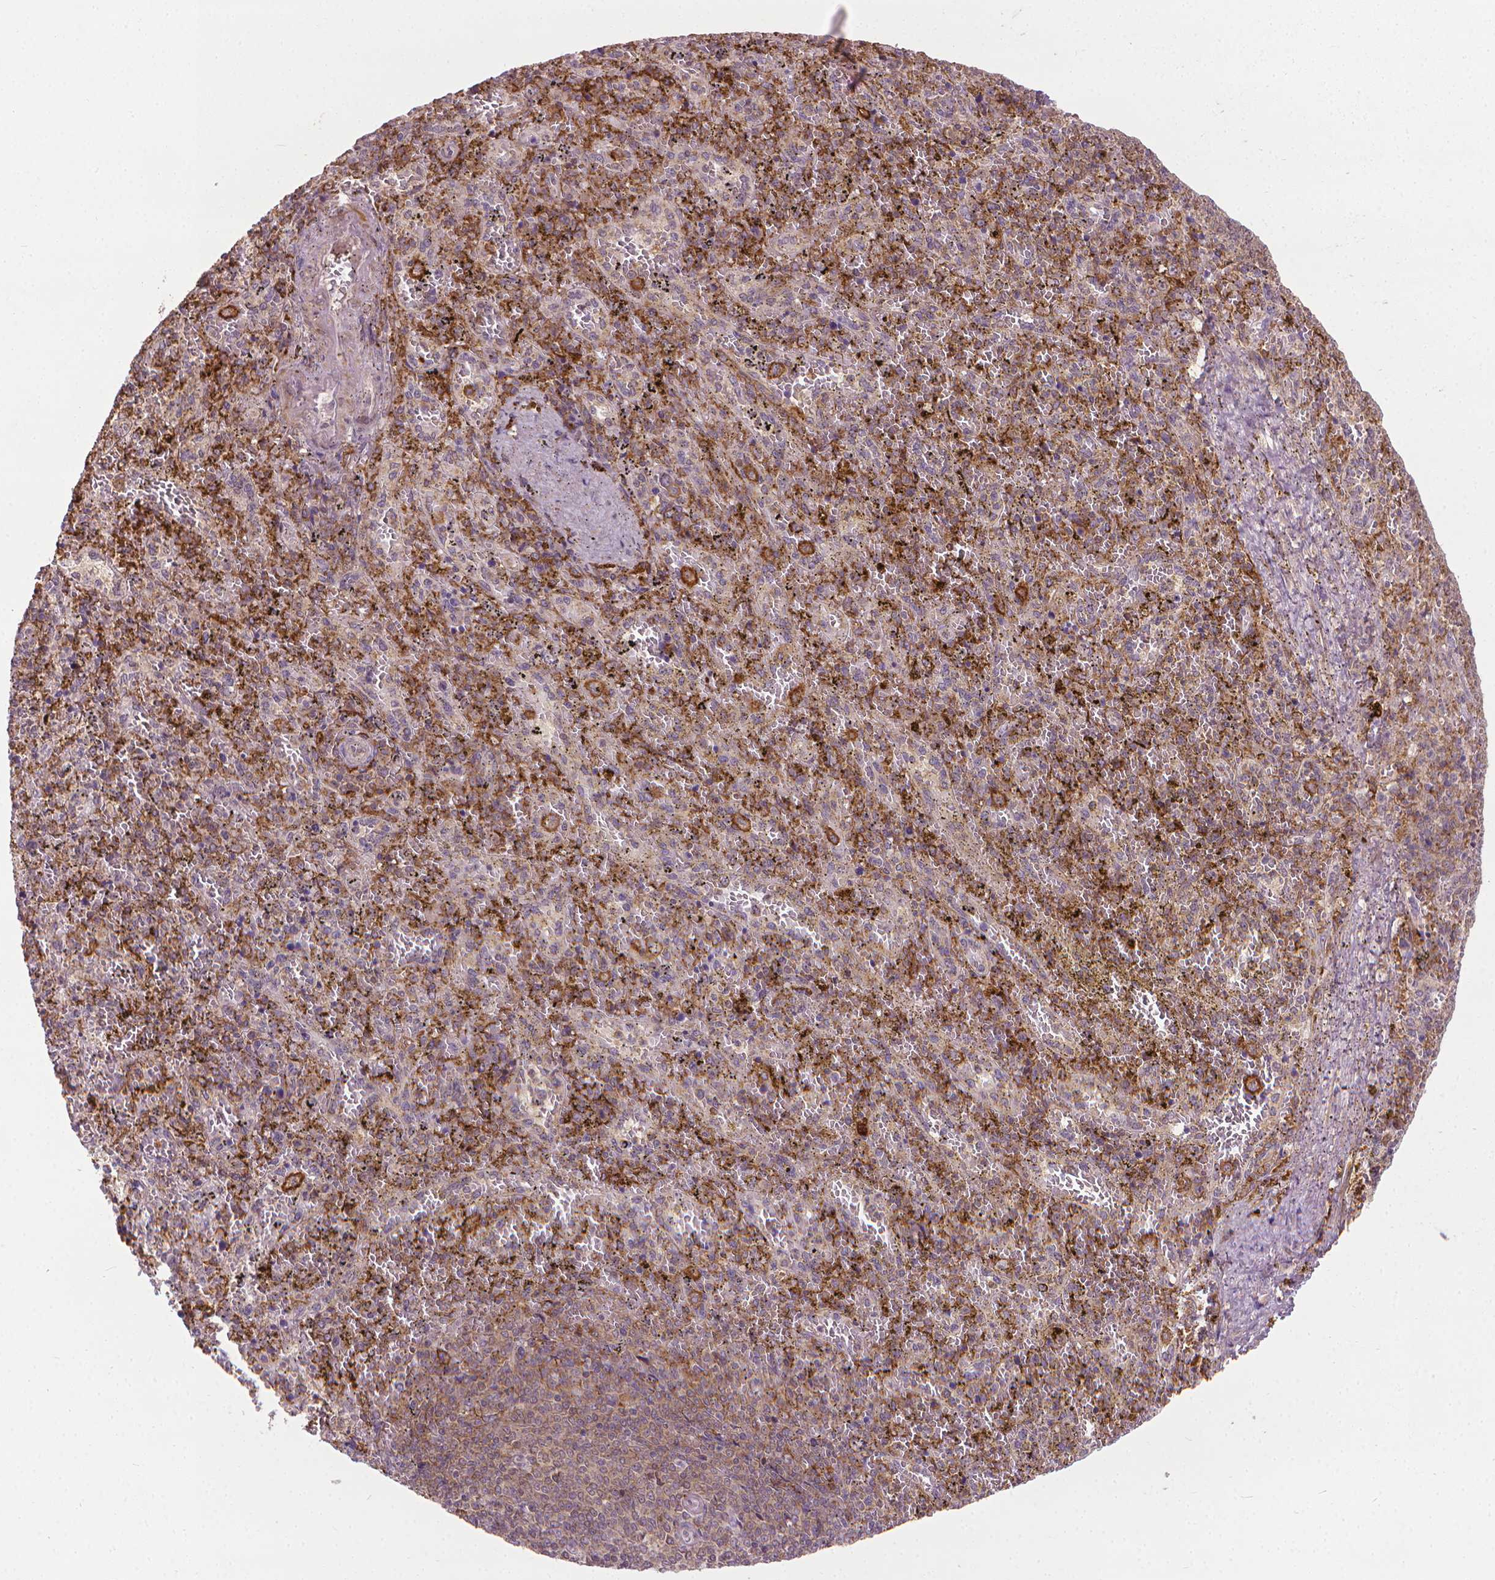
{"staining": {"intensity": "moderate", "quantity": ">75%", "location": "cytoplasmic/membranous"}, "tissue": "spleen", "cell_type": "Cells in red pulp", "image_type": "normal", "snomed": [{"axis": "morphology", "description": "Normal tissue, NOS"}, {"axis": "topography", "description": "Spleen"}], "caption": "A high-resolution micrograph shows immunohistochemistry staining of normal spleen, which demonstrates moderate cytoplasmic/membranous positivity in approximately >75% of cells in red pulp. (brown staining indicates protein expression, while blue staining denotes nuclei).", "gene": "PRAG1", "patient": {"sex": "female", "age": 50}}